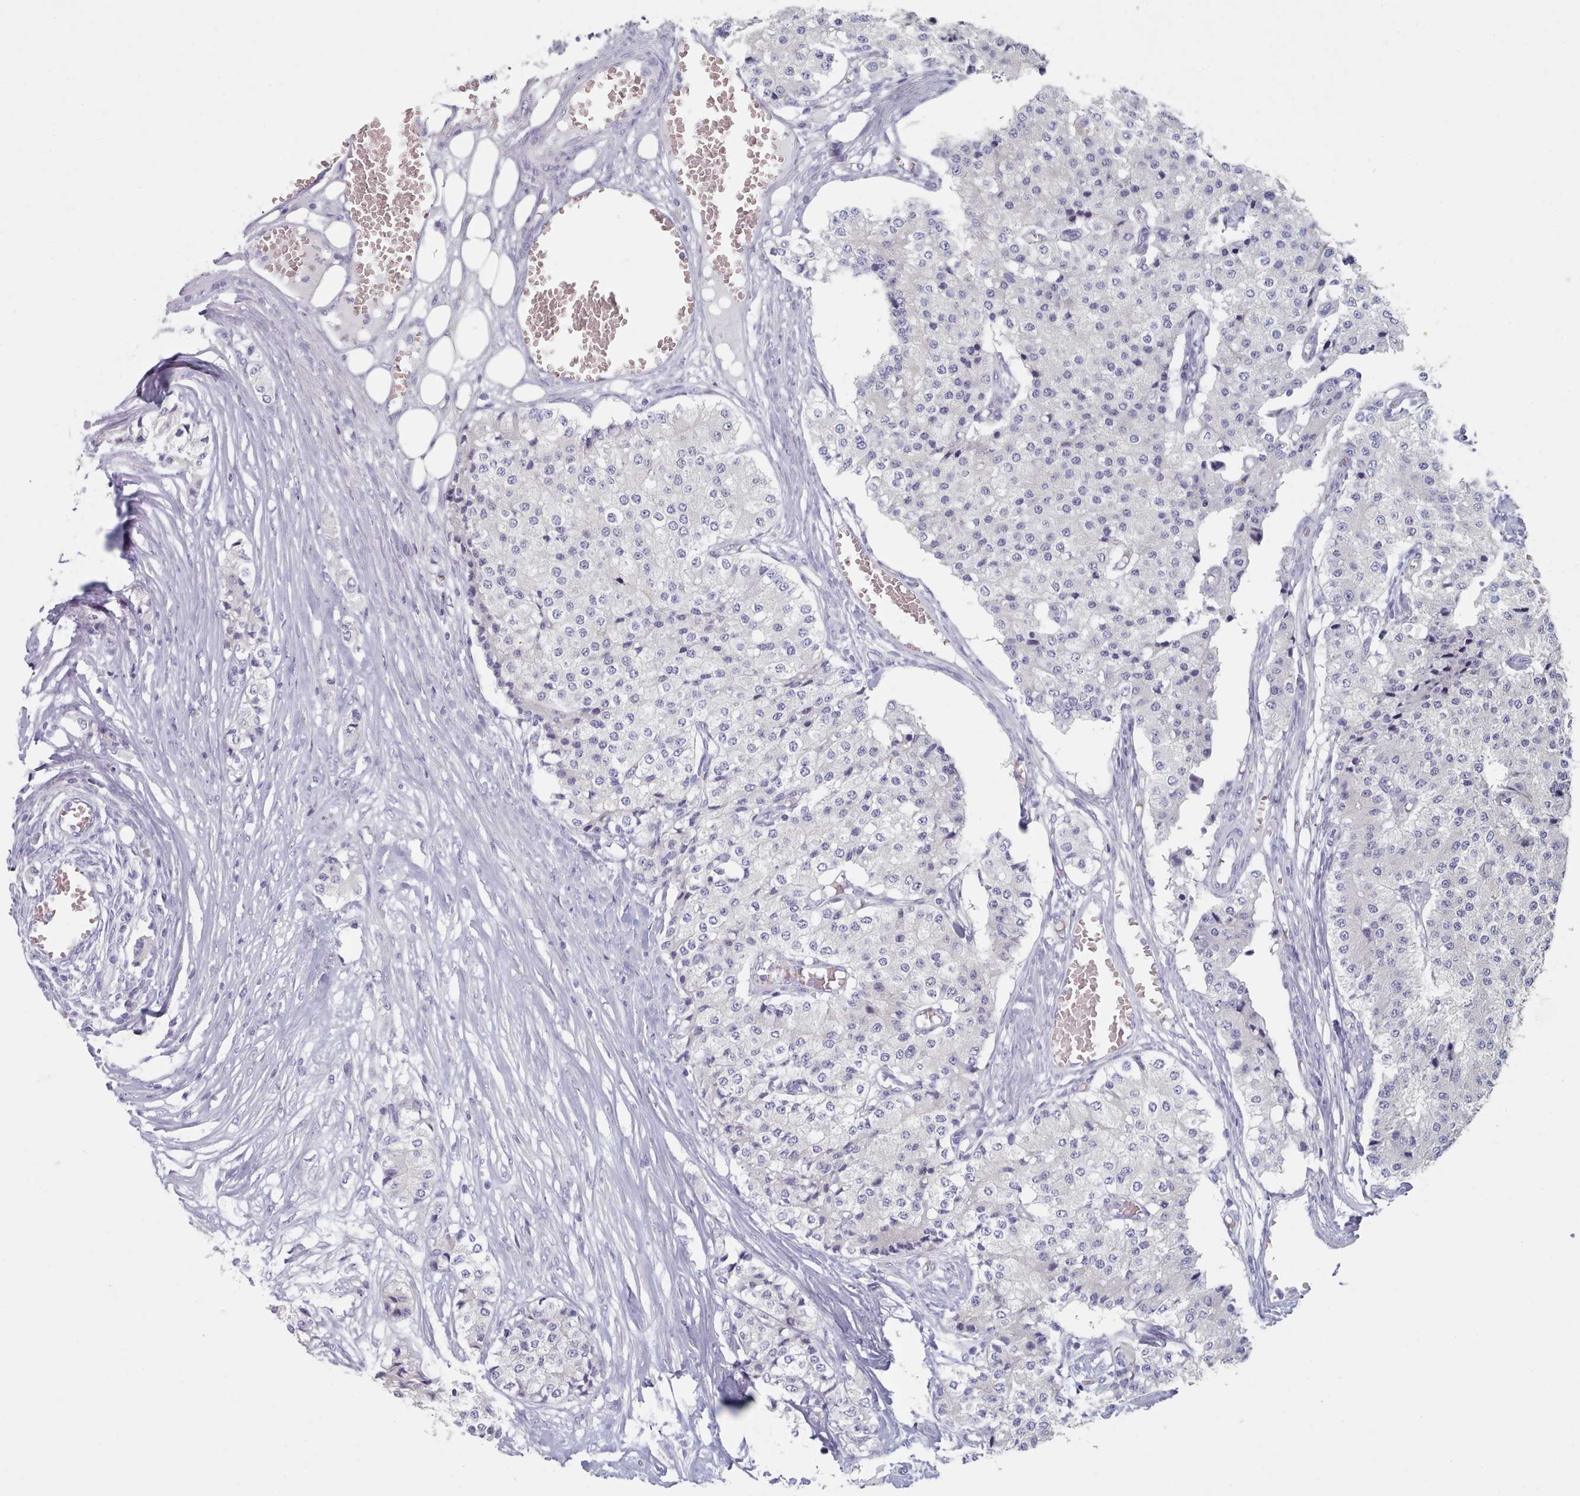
{"staining": {"intensity": "negative", "quantity": "none", "location": "none"}, "tissue": "carcinoid", "cell_type": "Tumor cells", "image_type": "cancer", "snomed": [{"axis": "morphology", "description": "Carcinoid, malignant, NOS"}, {"axis": "topography", "description": "Colon"}], "caption": "Tumor cells show no significant expression in carcinoid. Nuclei are stained in blue.", "gene": "HAO1", "patient": {"sex": "female", "age": 52}}